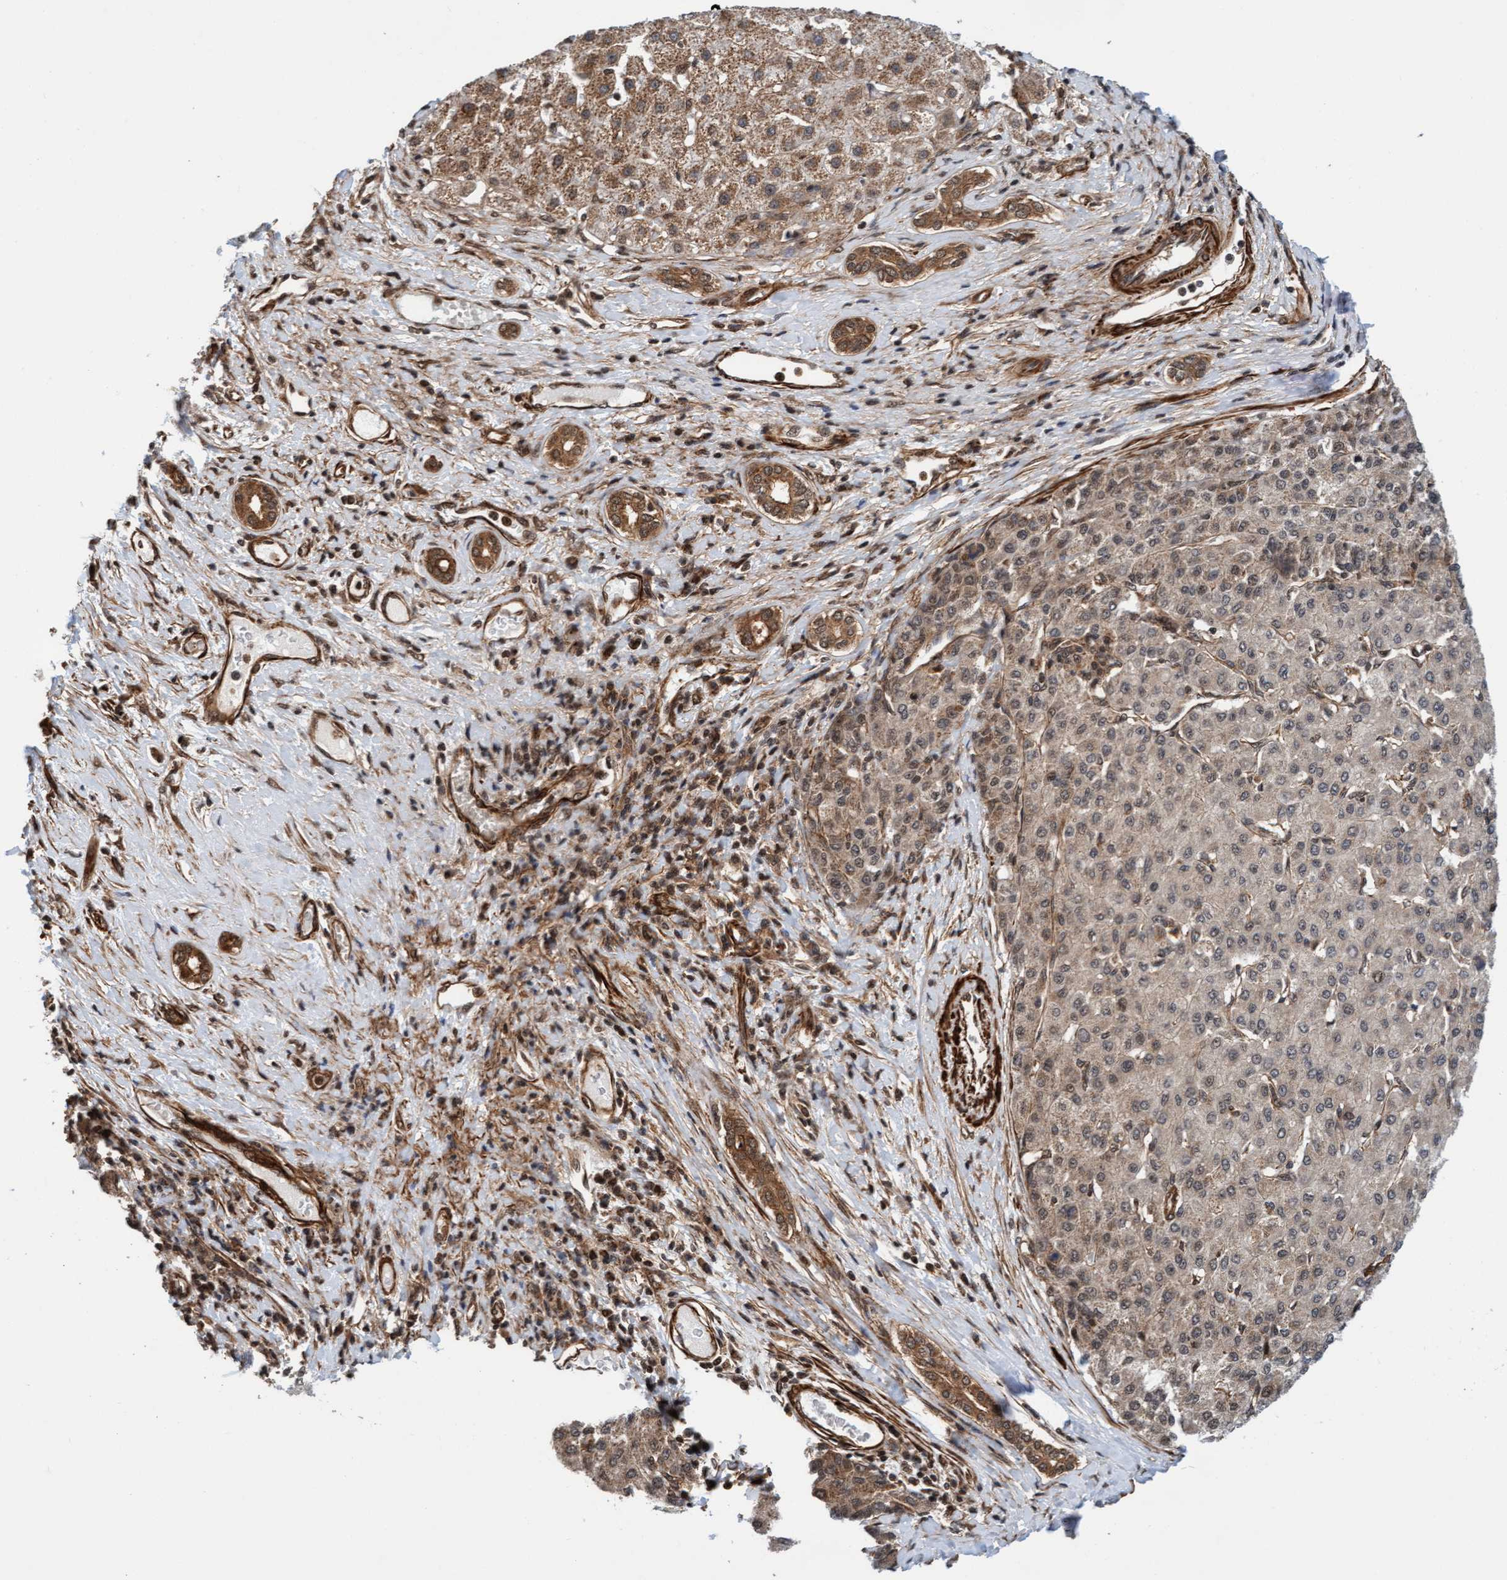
{"staining": {"intensity": "weak", "quantity": "<25%", "location": "cytoplasmic/membranous"}, "tissue": "liver cancer", "cell_type": "Tumor cells", "image_type": "cancer", "snomed": [{"axis": "morphology", "description": "Carcinoma, Hepatocellular, NOS"}, {"axis": "topography", "description": "Liver"}], "caption": "An image of human liver cancer is negative for staining in tumor cells.", "gene": "STXBP4", "patient": {"sex": "male", "age": 65}}